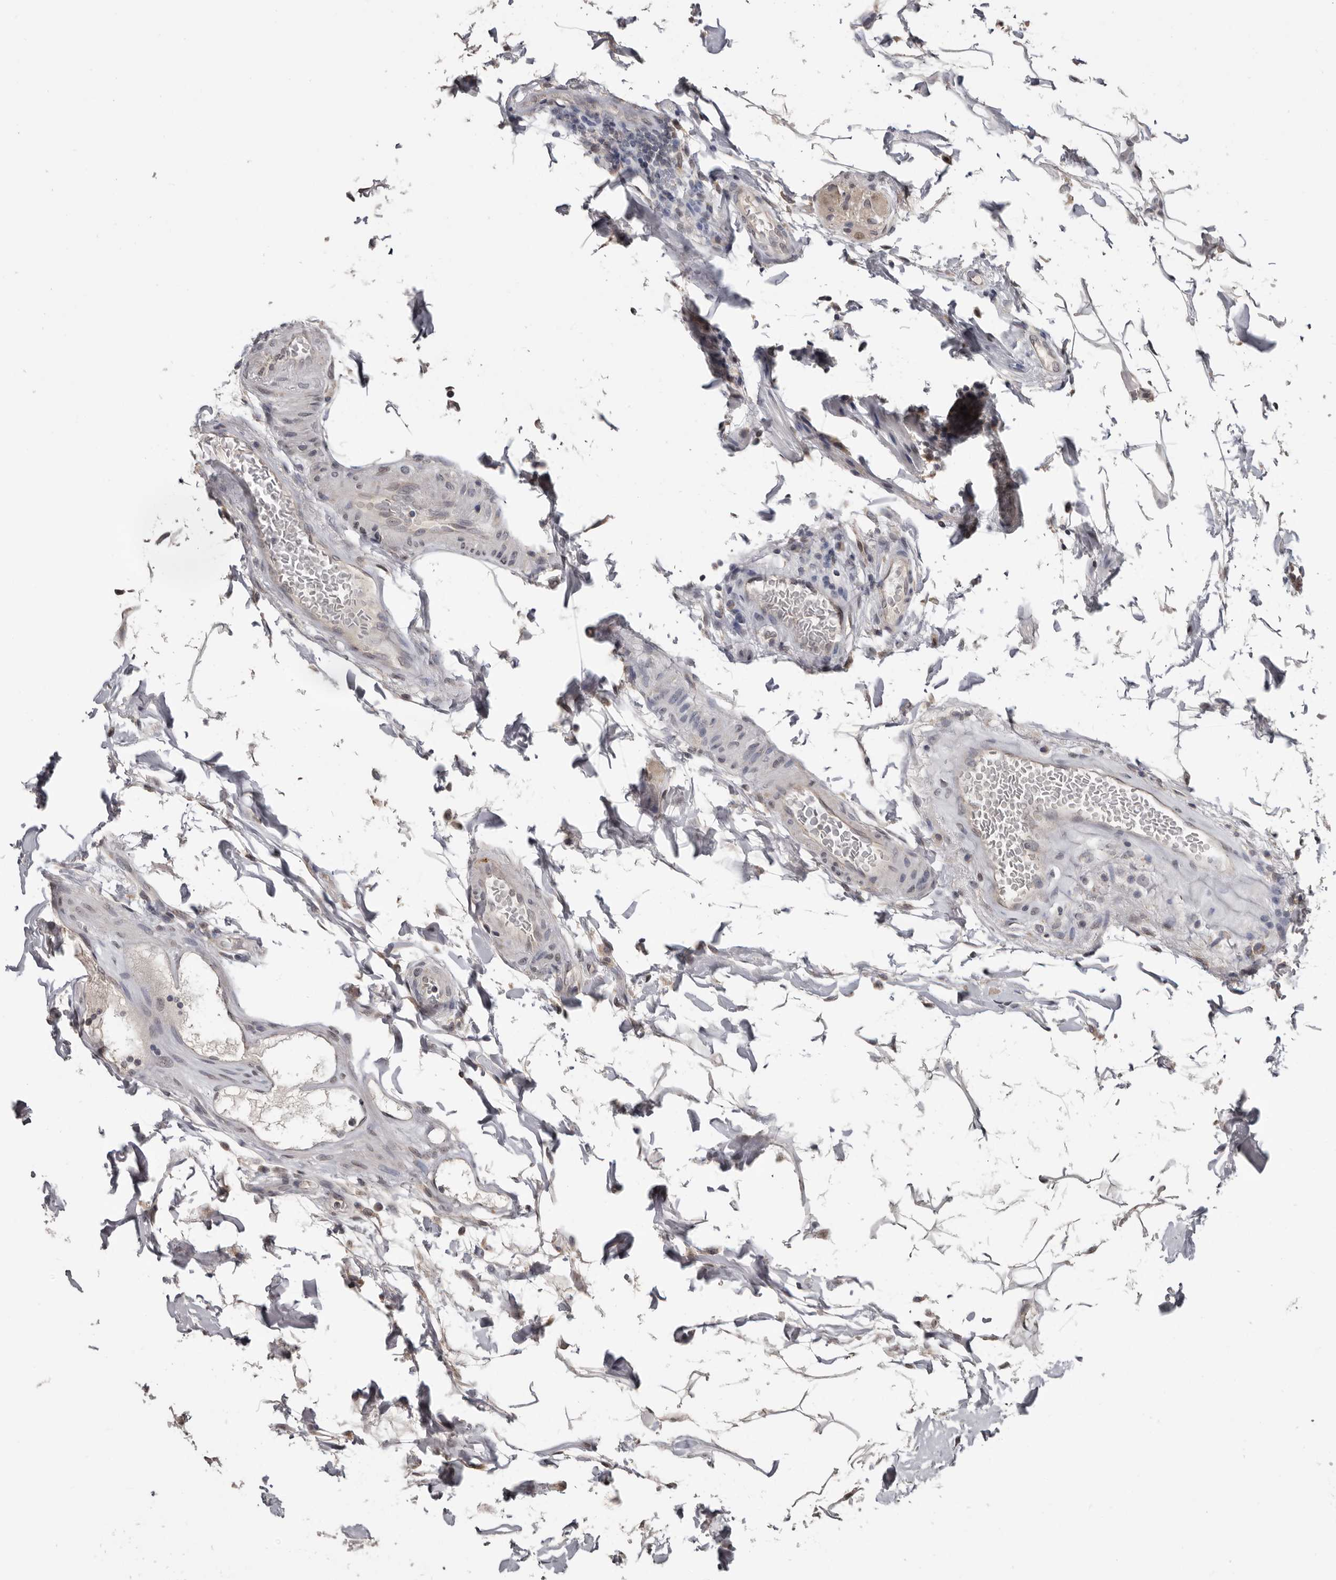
{"staining": {"intensity": "weak", "quantity": "25%-75%", "location": "cytoplasmic/membranous"}, "tissue": "colon", "cell_type": "Endothelial cells", "image_type": "normal", "snomed": [{"axis": "morphology", "description": "Normal tissue, NOS"}, {"axis": "topography", "description": "Colon"}], "caption": "Weak cytoplasmic/membranous staining for a protein is appreciated in about 25%-75% of endothelial cells of benign colon using IHC.", "gene": "MOGAT2", "patient": {"sex": "female", "age": 79}}